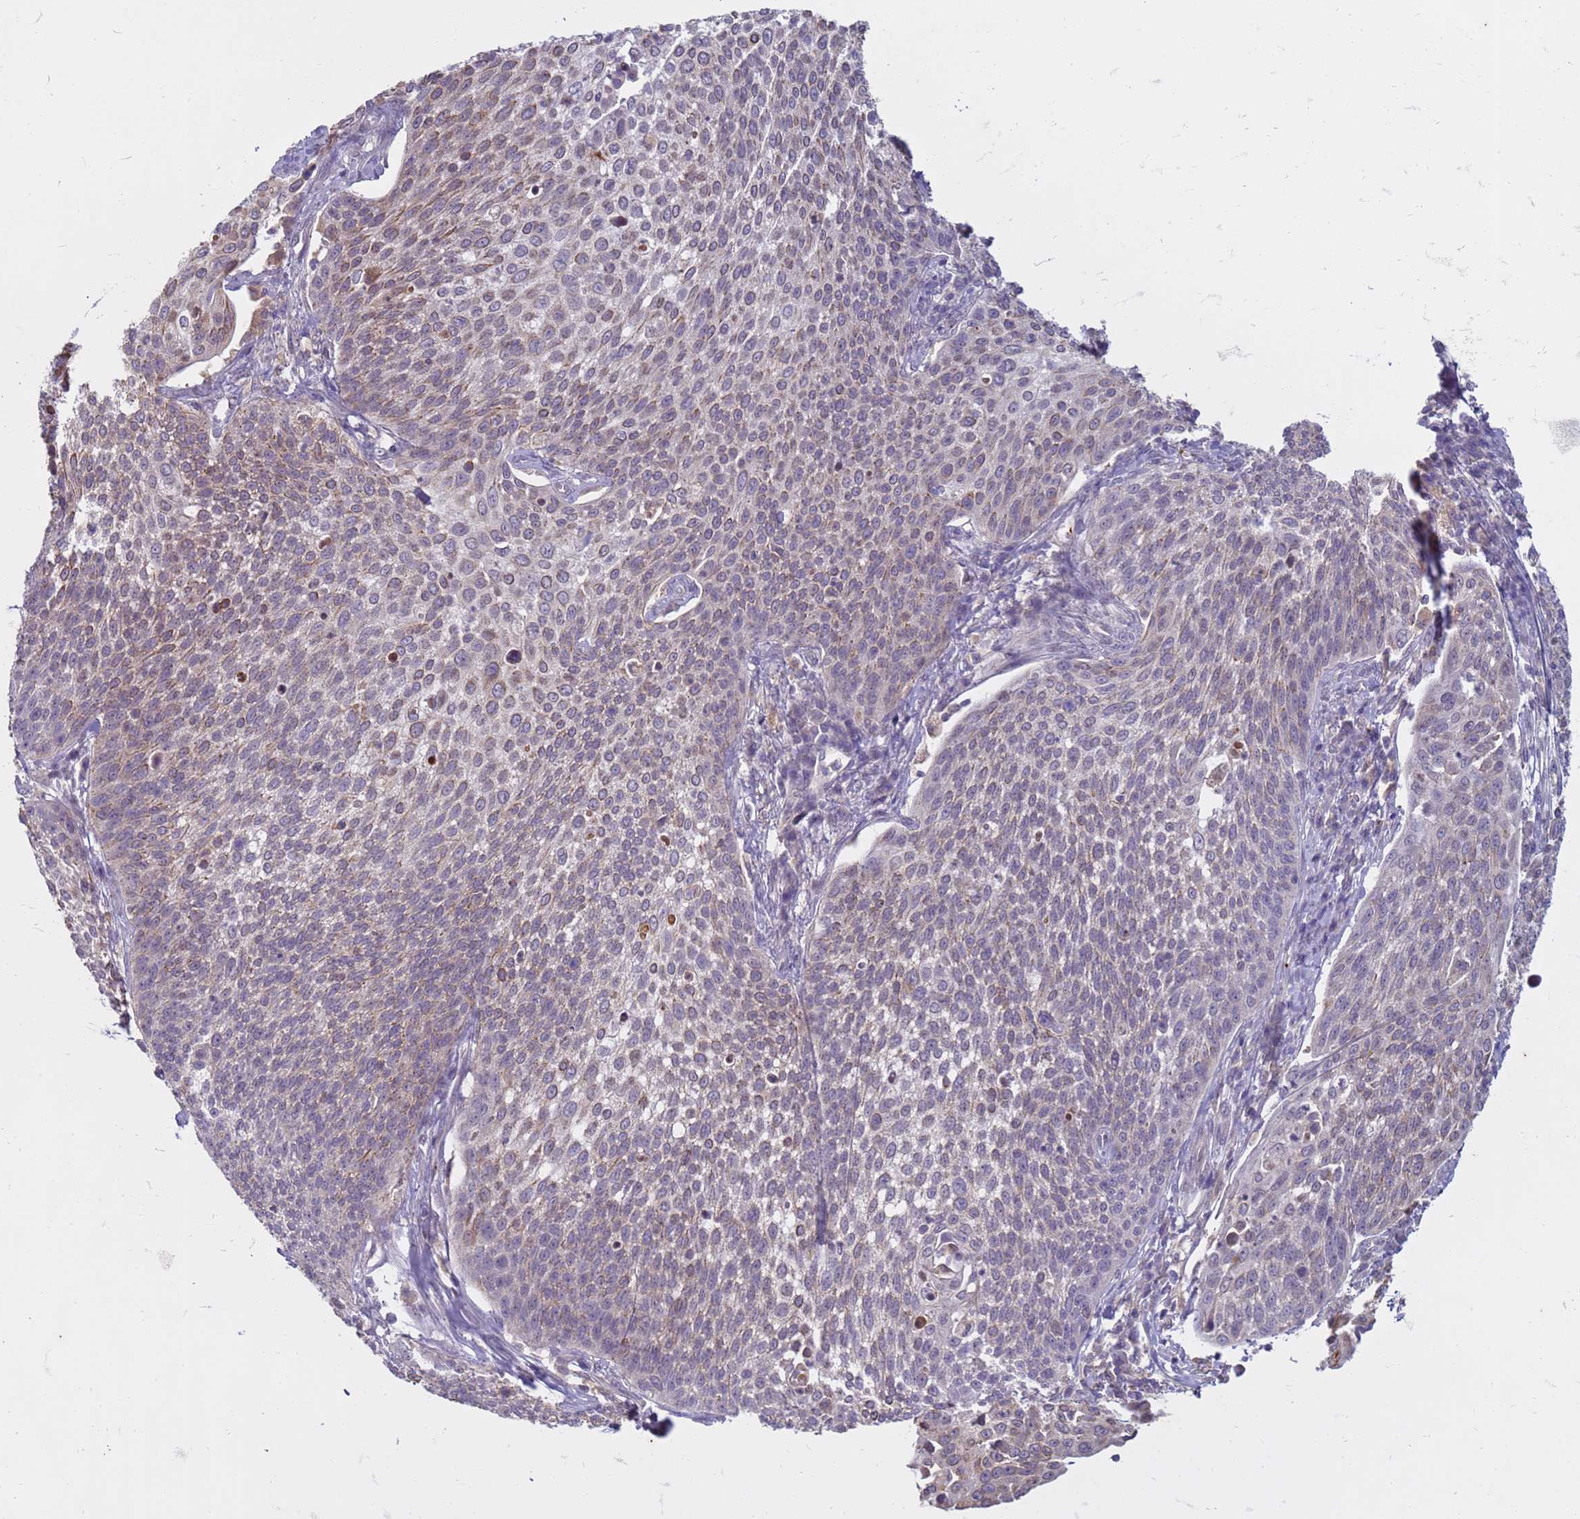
{"staining": {"intensity": "weak", "quantity": "<25%", "location": "cytoplasmic/membranous"}, "tissue": "cervical cancer", "cell_type": "Tumor cells", "image_type": "cancer", "snomed": [{"axis": "morphology", "description": "Squamous cell carcinoma, NOS"}, {"axis": "topography", "description": "Cervix"}], "caption": "IHC of human cervical cancer demonstrates no expression in tumor cells.", "gene": "SLC15A3", "patient": {"sex": "female", "age": 34}}